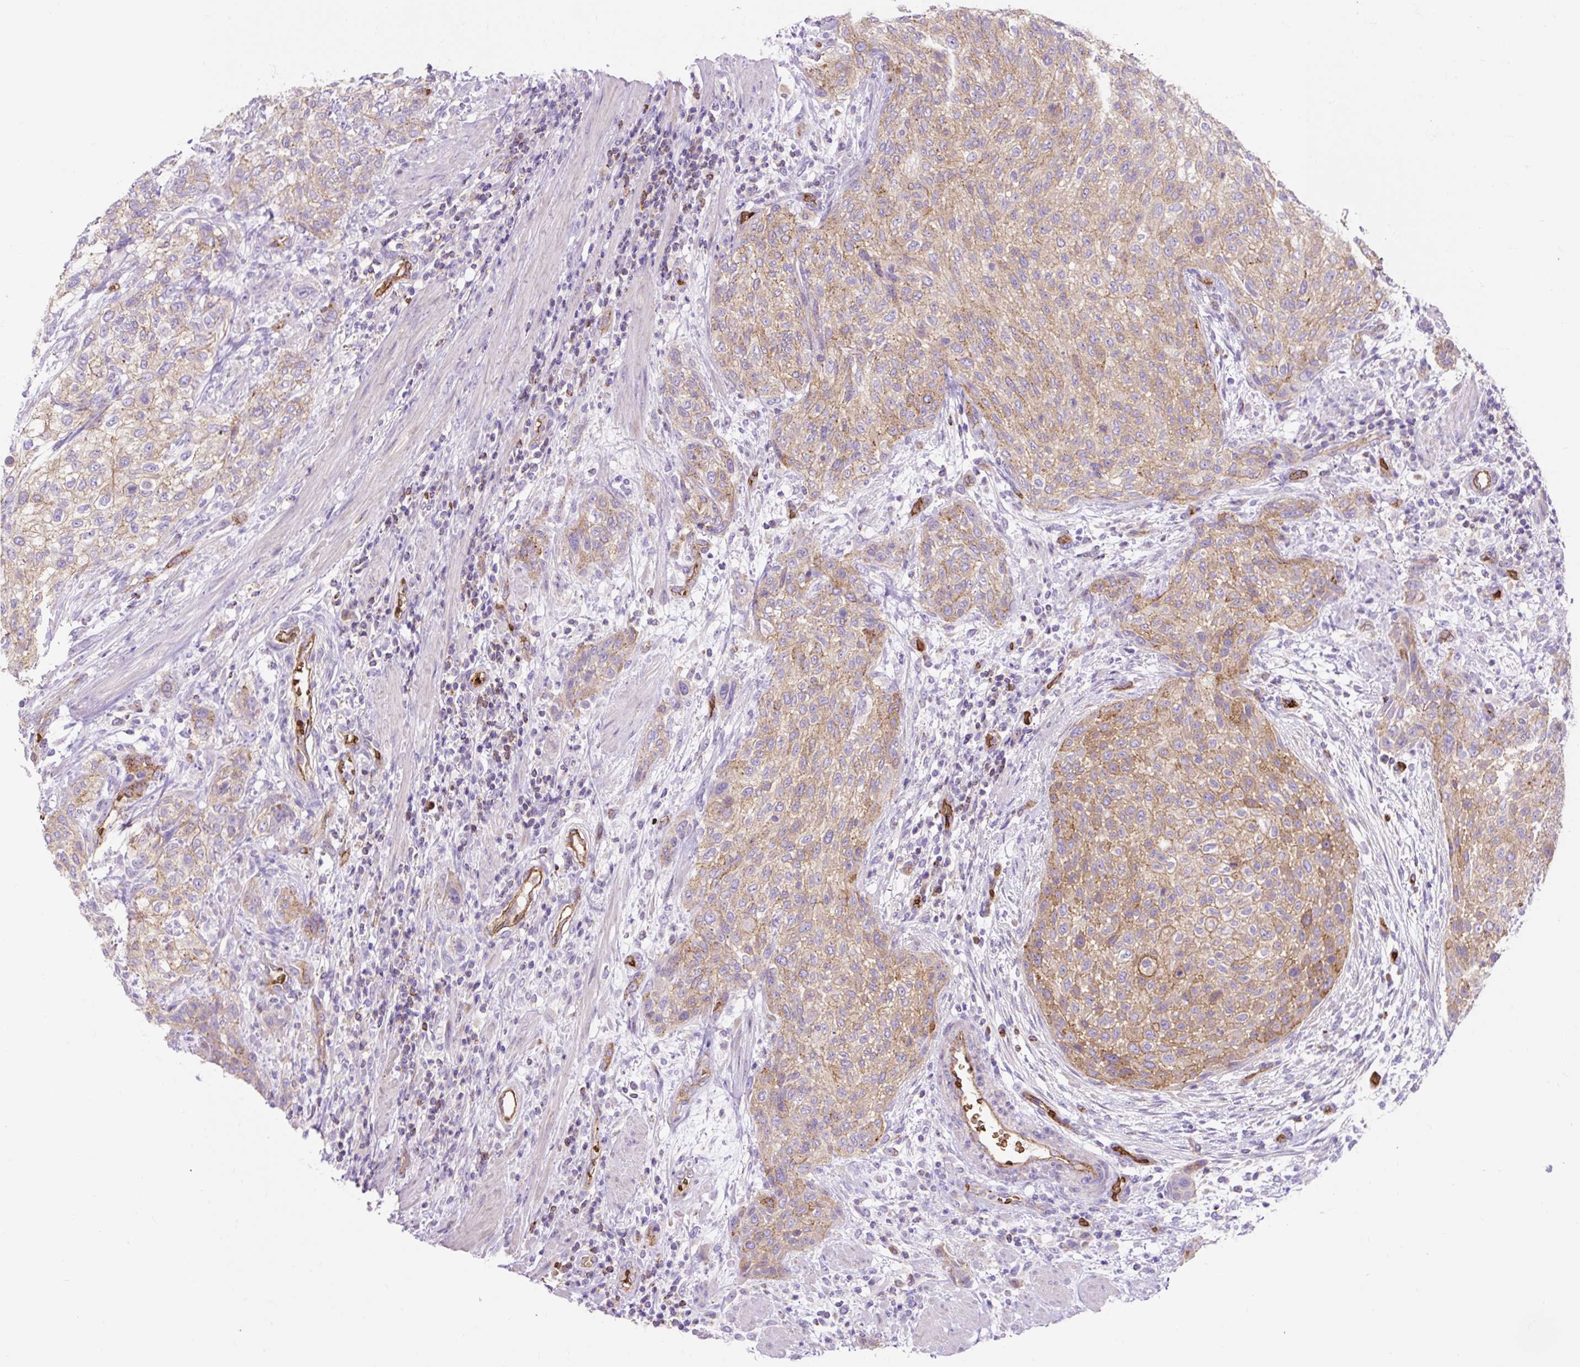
{"staining": {"intensity": "moderate", "quantity": "25%-75%", "location": "cytoplasmic/membranous"}, "tissue": "urothelial cancer", "cell_type": "Tumor cells", "image_type": "cancer", "snomed": [{"axis": "morphology", "description": "Urothelial carcinoma, High grade"}, {"axis": "topography", "description": "Urinary bladder"}], "caption": "Urothelial cancer stained with immunohistochemistry demonstrates moderate cytoplasmic/membranous staining in about 25%-75% of tumor cells. The protein is stained brown, and the nuclei are stained in blue (DAB (3,3'-diaminobenzidine) IHC with brightfield microscopy, high magnification).", "gene": "HIP1R", "patient": {"sex": "male", "age": 35}}